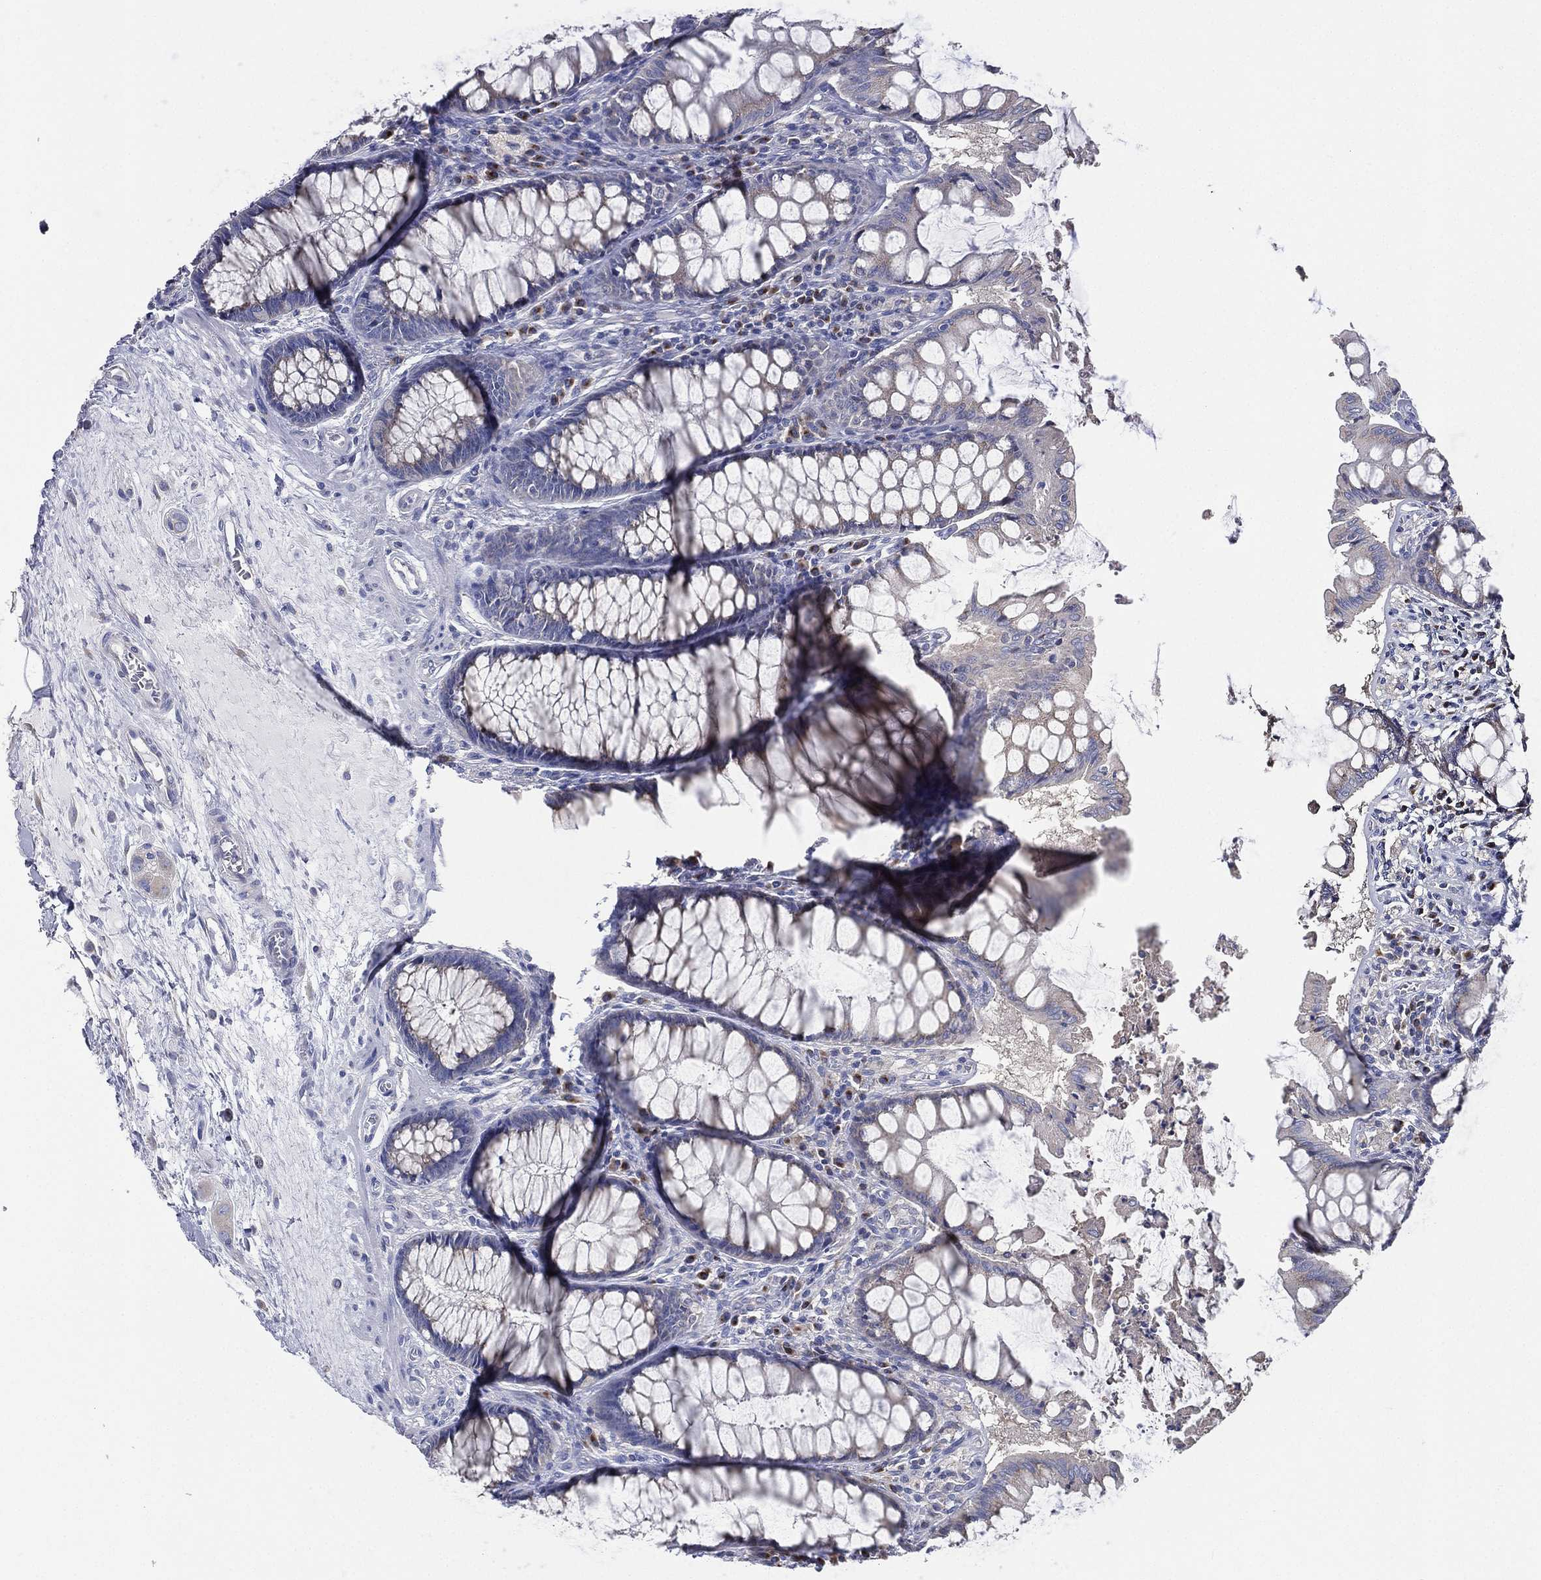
{"staining": {"intensity": "negative", "quantity": "none", "location": "none"}, "tissue": "colon", "cell_type": "Endothelial cells", "image_type": "normal", "snomed": [{"axis": "morphology", "description": "Normal tissue, NOS"}, {"axis": "topography", "description": "Colon"}], "caption": "A high-resolution image shows immunohistochemistry staining of benign colon, which displays no significant positivity in endothelial cells.", "gene": "ATP8A2", "patient": {"sex": "female", "age": 65}}